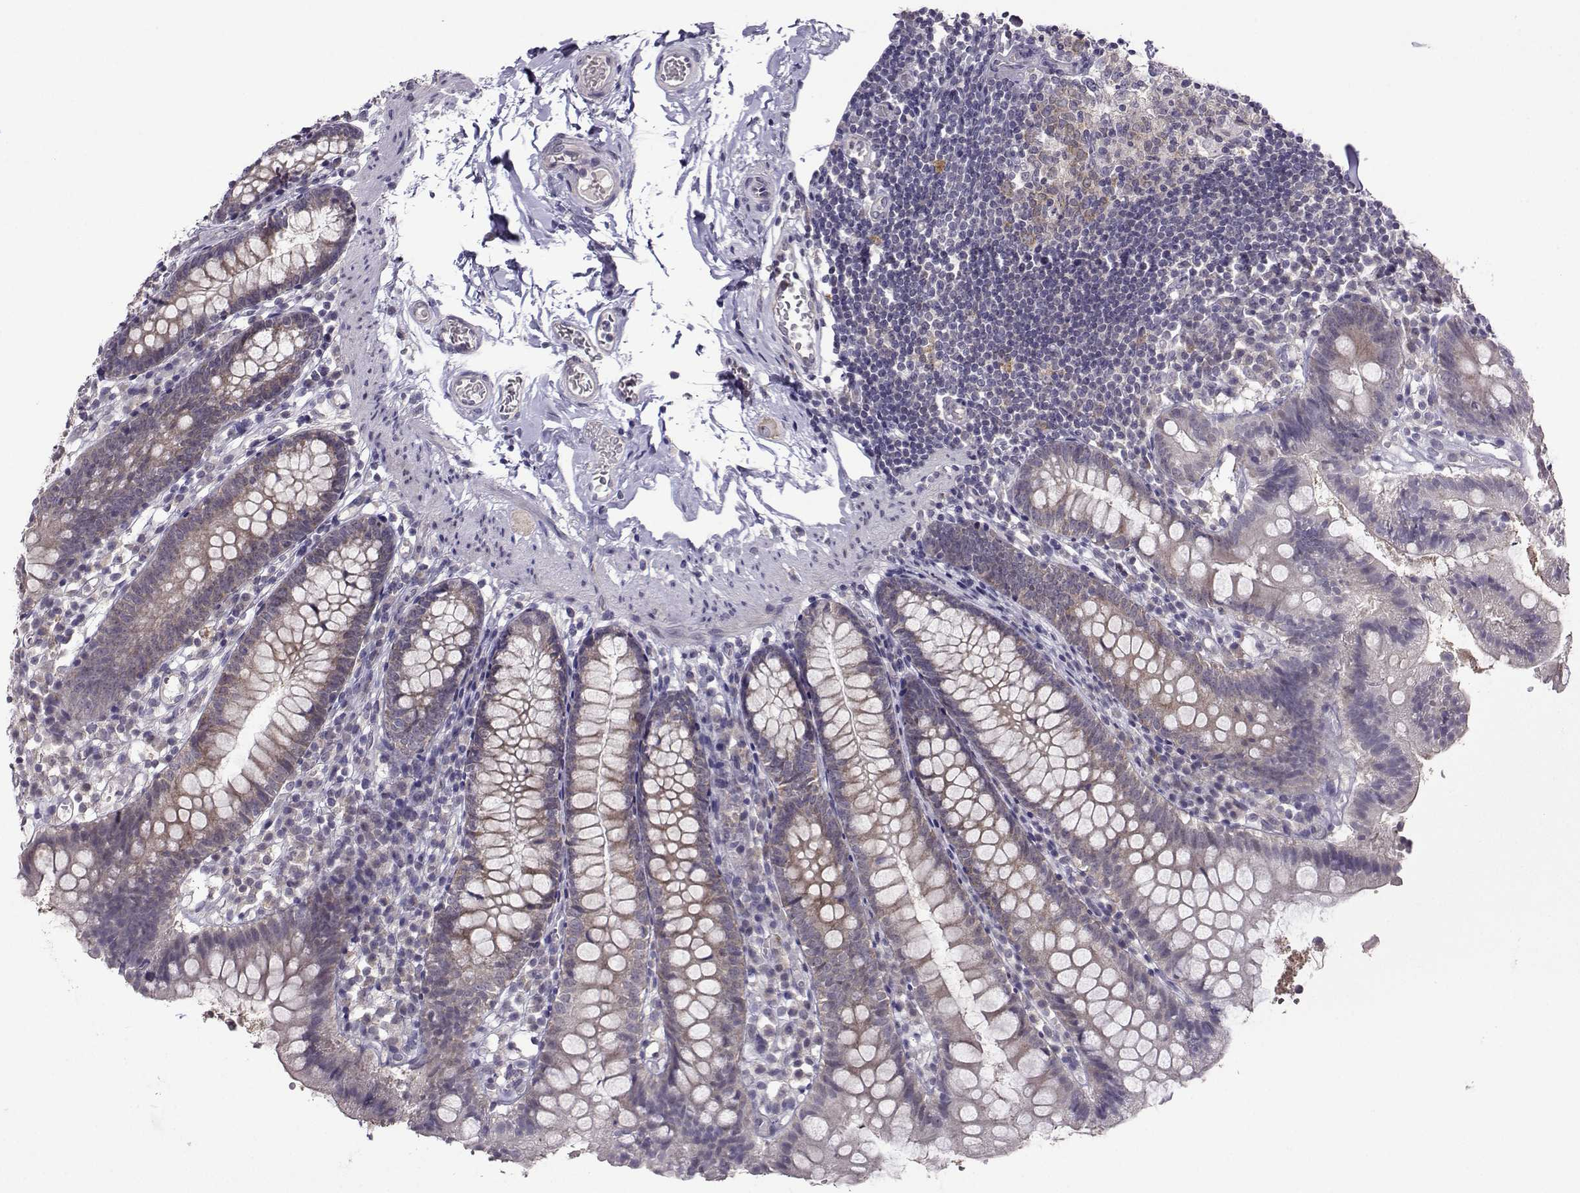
{"staining": {"intensity": "weak", "quantity": "<25%", "location": "cytoplasmic/membranous"}, "tissue": "small intestine", "cell_type": "Glandular cells", "image_type": "normal", "snomed": [{"axis": "morphology", "description": "Normal tissue, NOS"}, {"axis": "topography", "description": "Small intestine"}], "caption": "This micrograph is of benign small intestine stained with immunohistochemistry to label a protein in brown with the nuclei are counter-stained blue. There is no positivity in glandular cells.", "gene": "DDX20", "patient": {"sex": "female", "age": 90}}